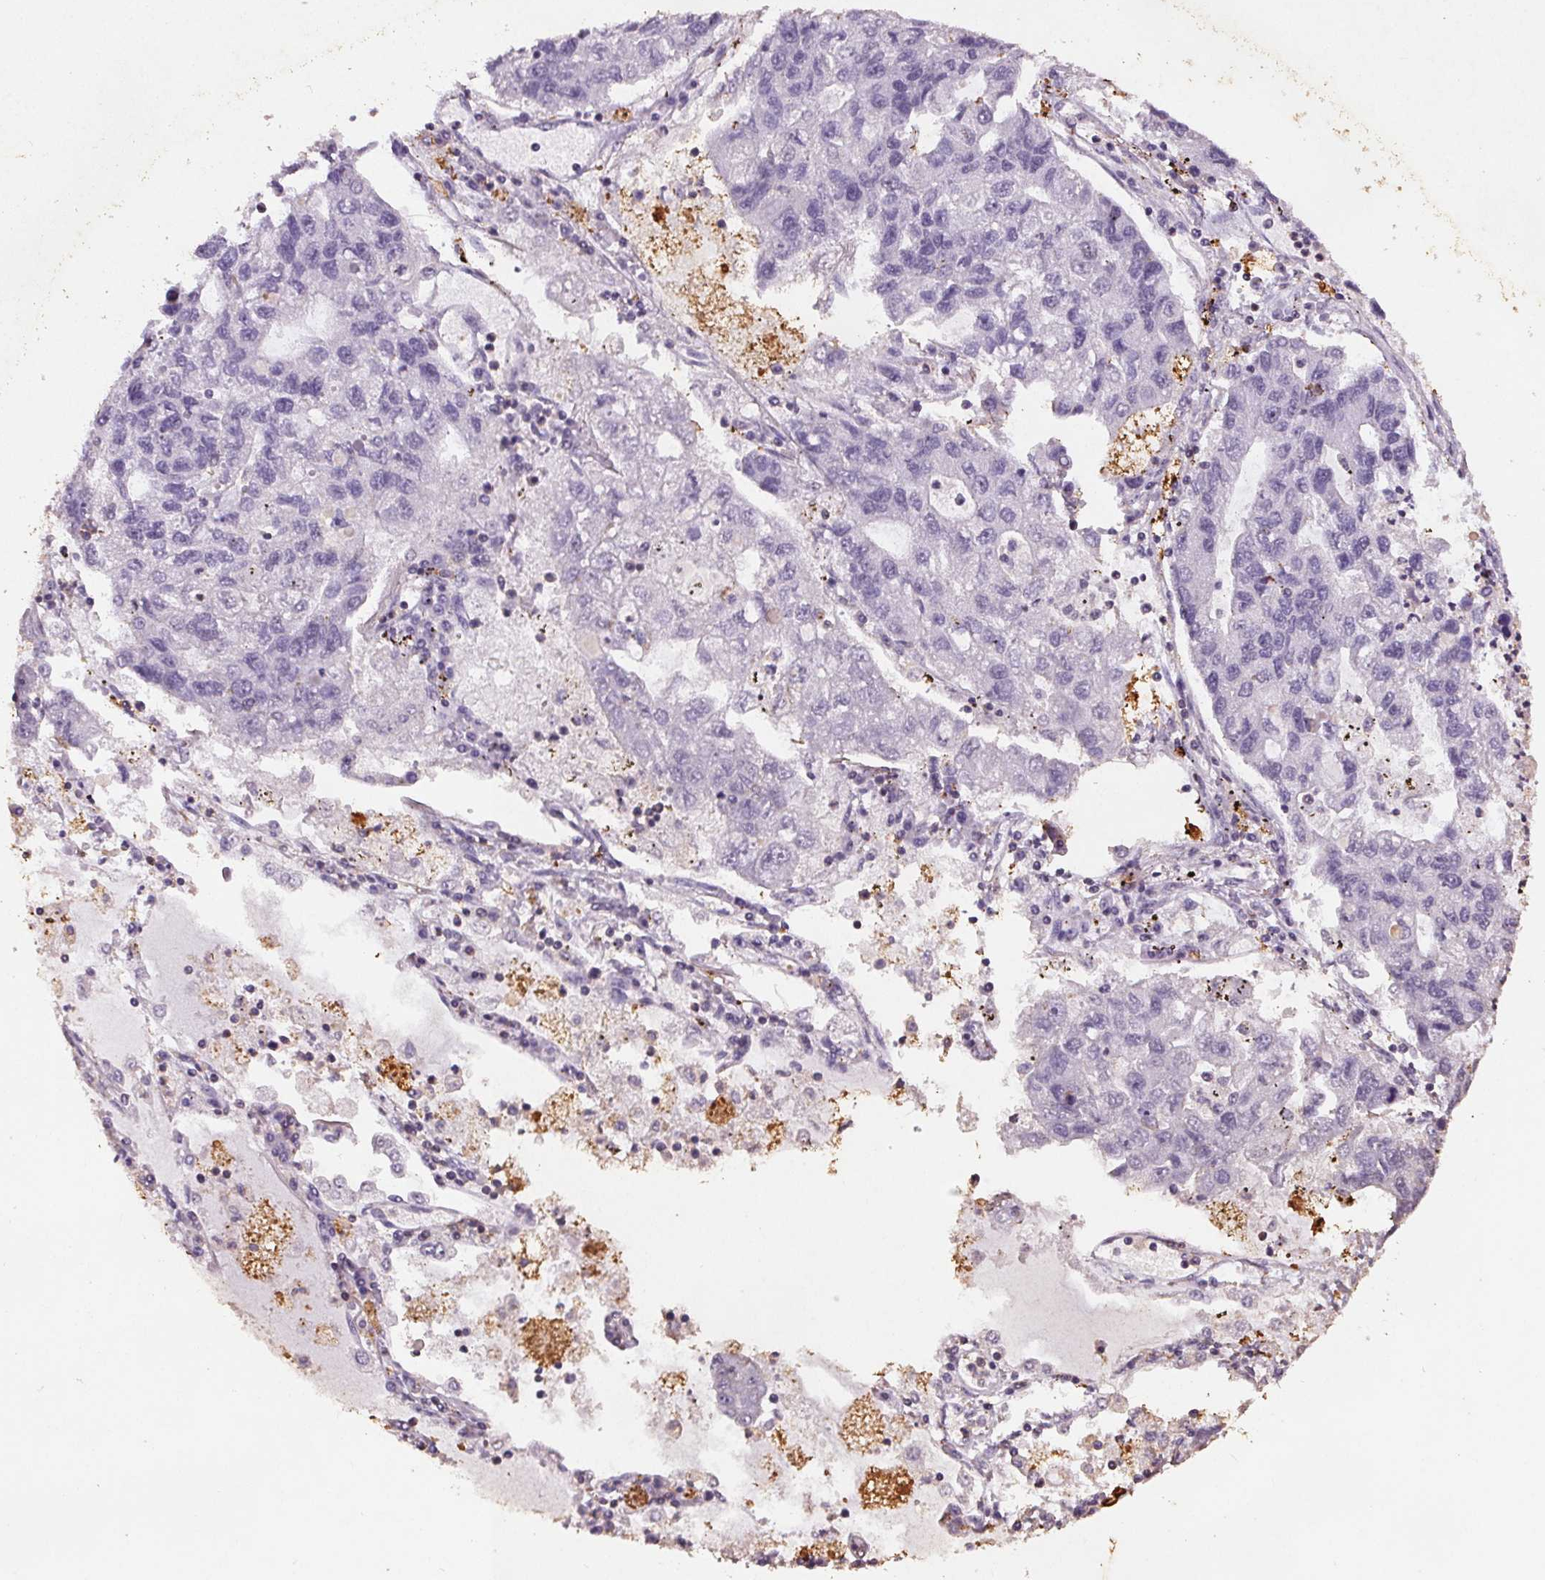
{"staining": {"intensity": "negative", "quantity": "none", "location": "none"}, "tissue": "lung cancer", "cell_type": "Tumor cells", "image_type": "cancer", "snomed": [{"axis": "morphology", "description": "Adenocarcinoma, NOS"}, {"axis": "topography", "description": "Bronchus"}, {"axis": "topography", "description": "Lung"}], "caption": "This is an immunohistochemistry micrograph of human lung cancer. There is no staining in tumor cells.", "gene": "C19orf84", "patient": {"sex": "female", "age": 51}}